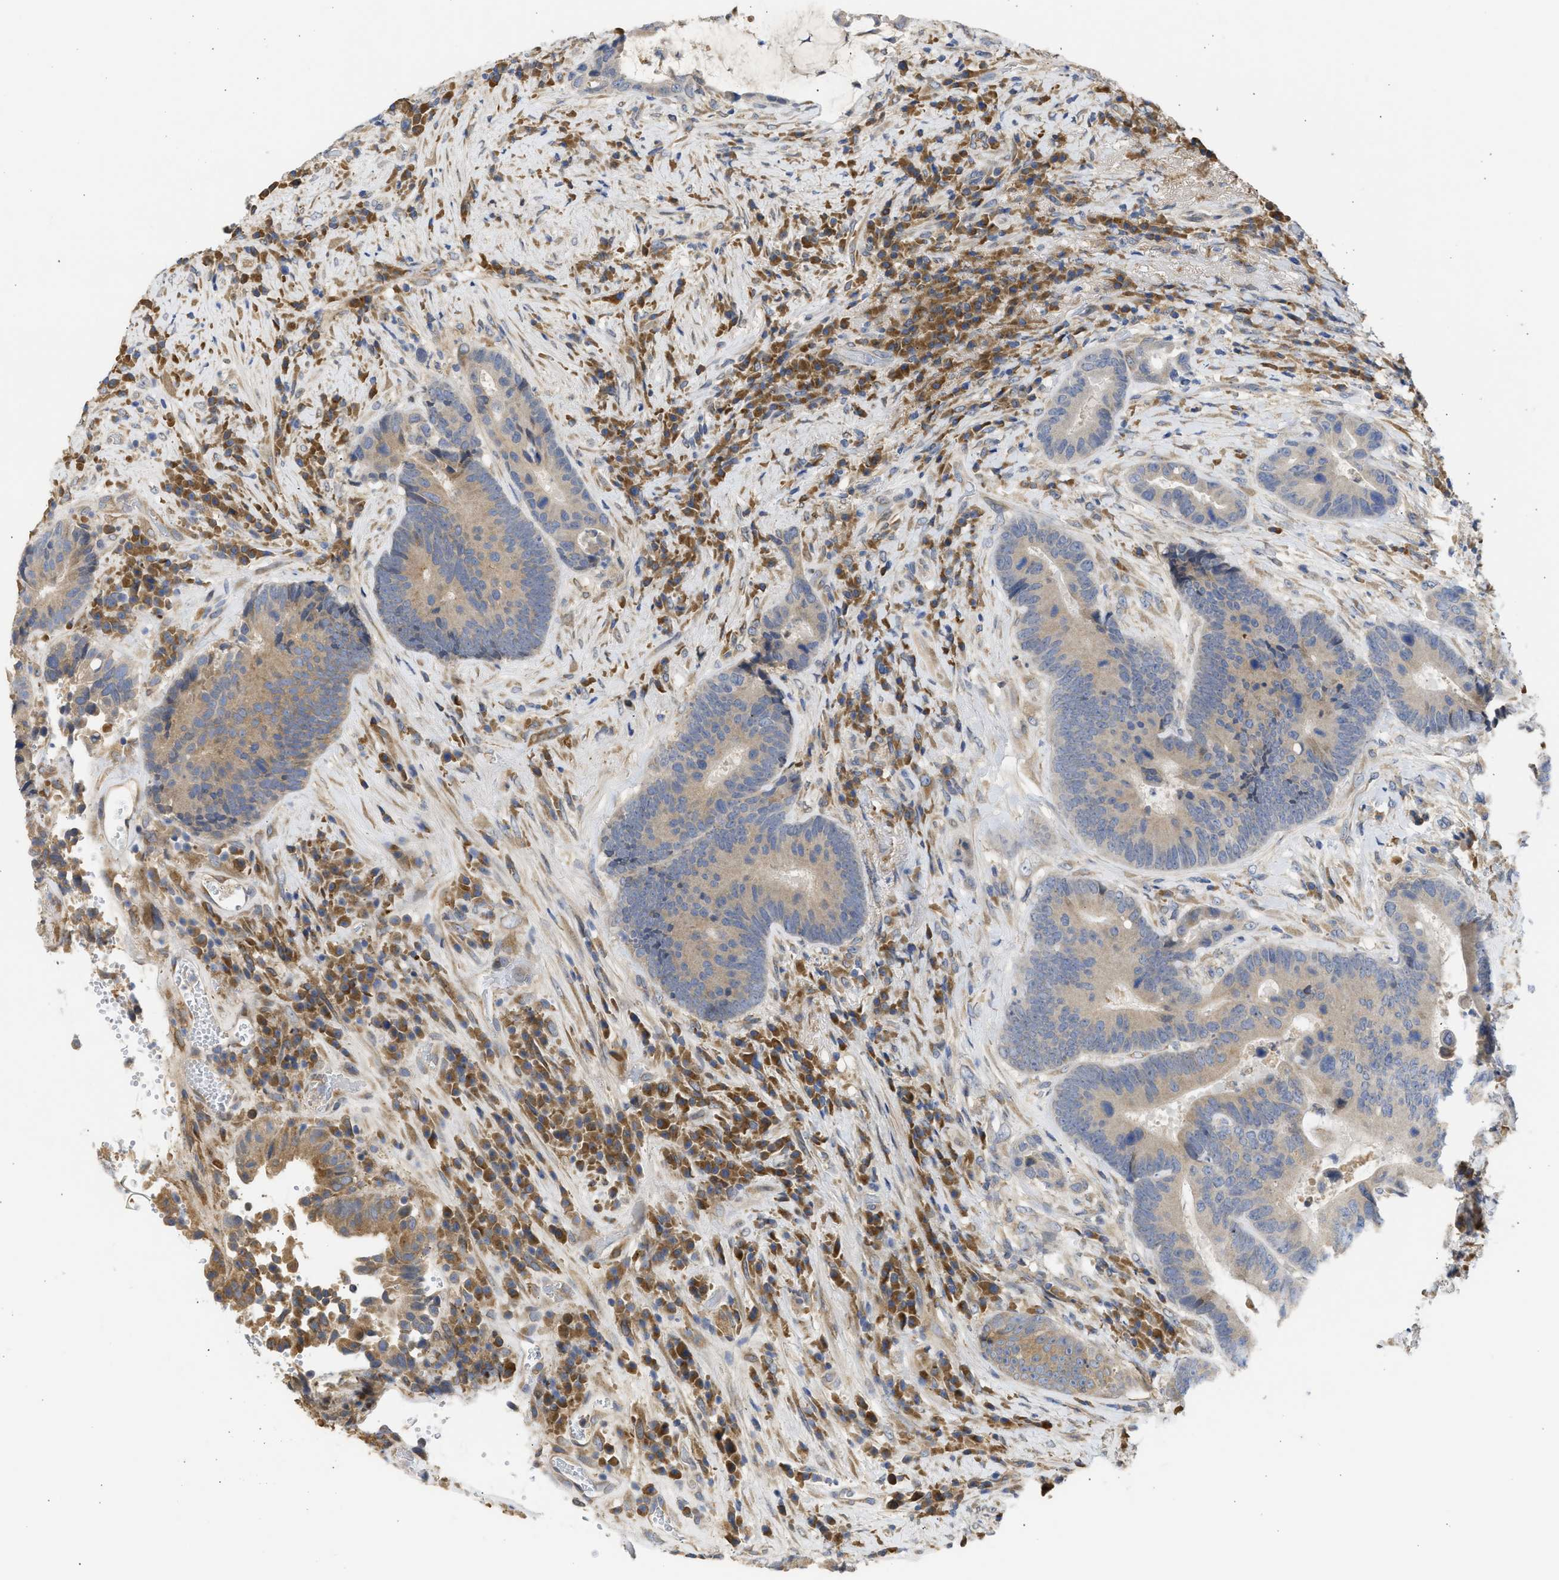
{"staining": {"intensity": "moderate", "quantity": ">75%", "location": "cytoplasmic/membranous"}, "tissue": "colorectal cancer", "cell_type": "Tumor cells", "image_type": "cancer", "snomed": [{"axis": "morphology", "description": "Adenocarcinoma, NOS"}, {"axis": "topography", "description": "Rectum"}], "caption": "A medium amount of moderate cytoplasmic/membranous expression is seen in about >75% of tumor cells in adenocarcinoma (colorectal) tissue.", "gene": "TMED1", "patient": {"sex": "female", "age": 89}}